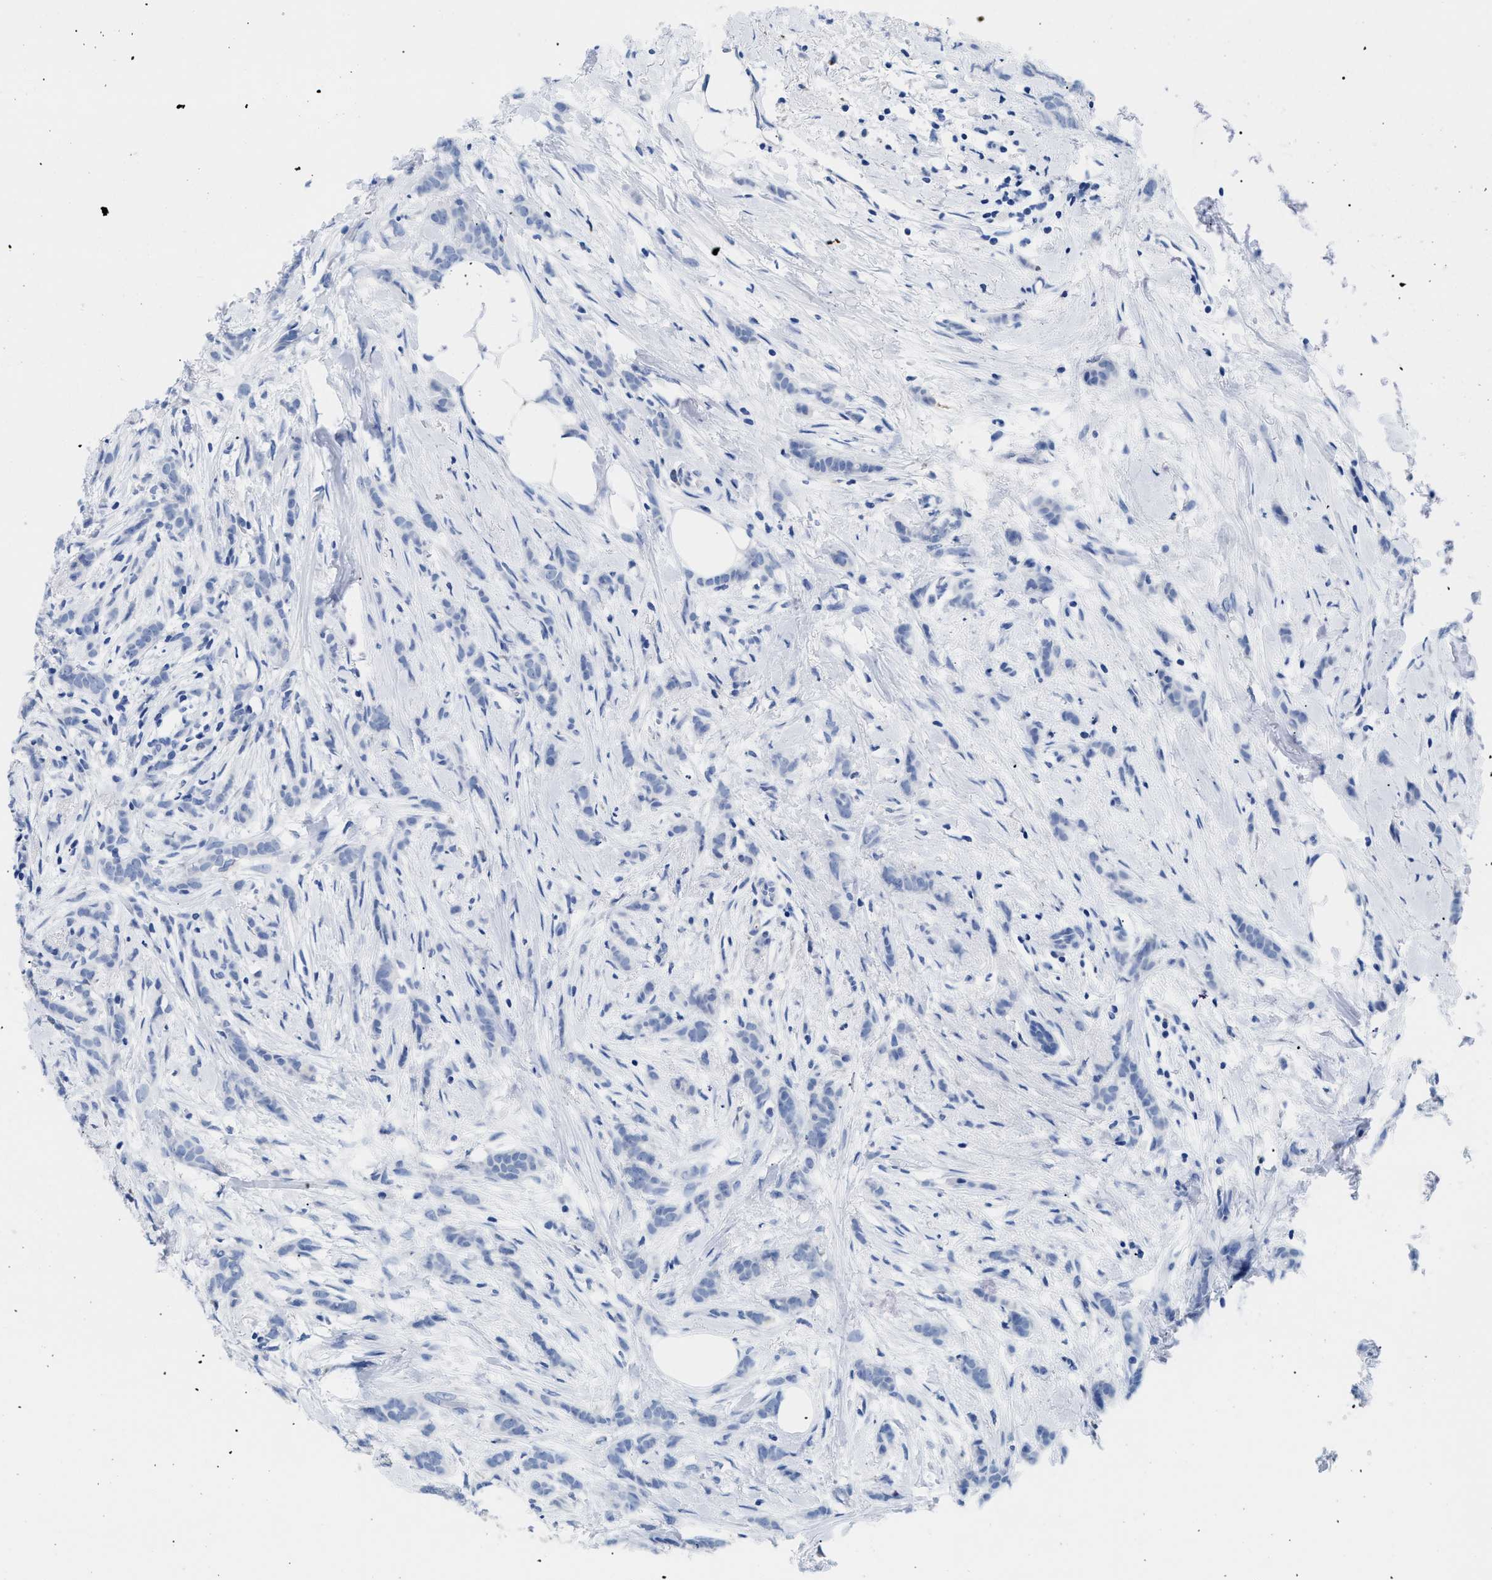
{"staining": {"intensity": "negative", "quantity": "none", "location": "none"}, "tissue": "breast cancer", "cell_type": "Tumor cells", "image_type": "cancer", "snomed": [{"axis": "morphology", "description": "Lobular carcinoma, in situ"}, {"axis": "morphology", "description": "Lobular carcinoma"}, {"axis": "topography", "description": "Breast"}], "caption": "Immunohistochemistry of breast cancer exhibits no positivity in tumor cells. Nuclei are stained in blue.", "gene": "APOBEC2", "patient": {"sex": "female", "age": 41}}